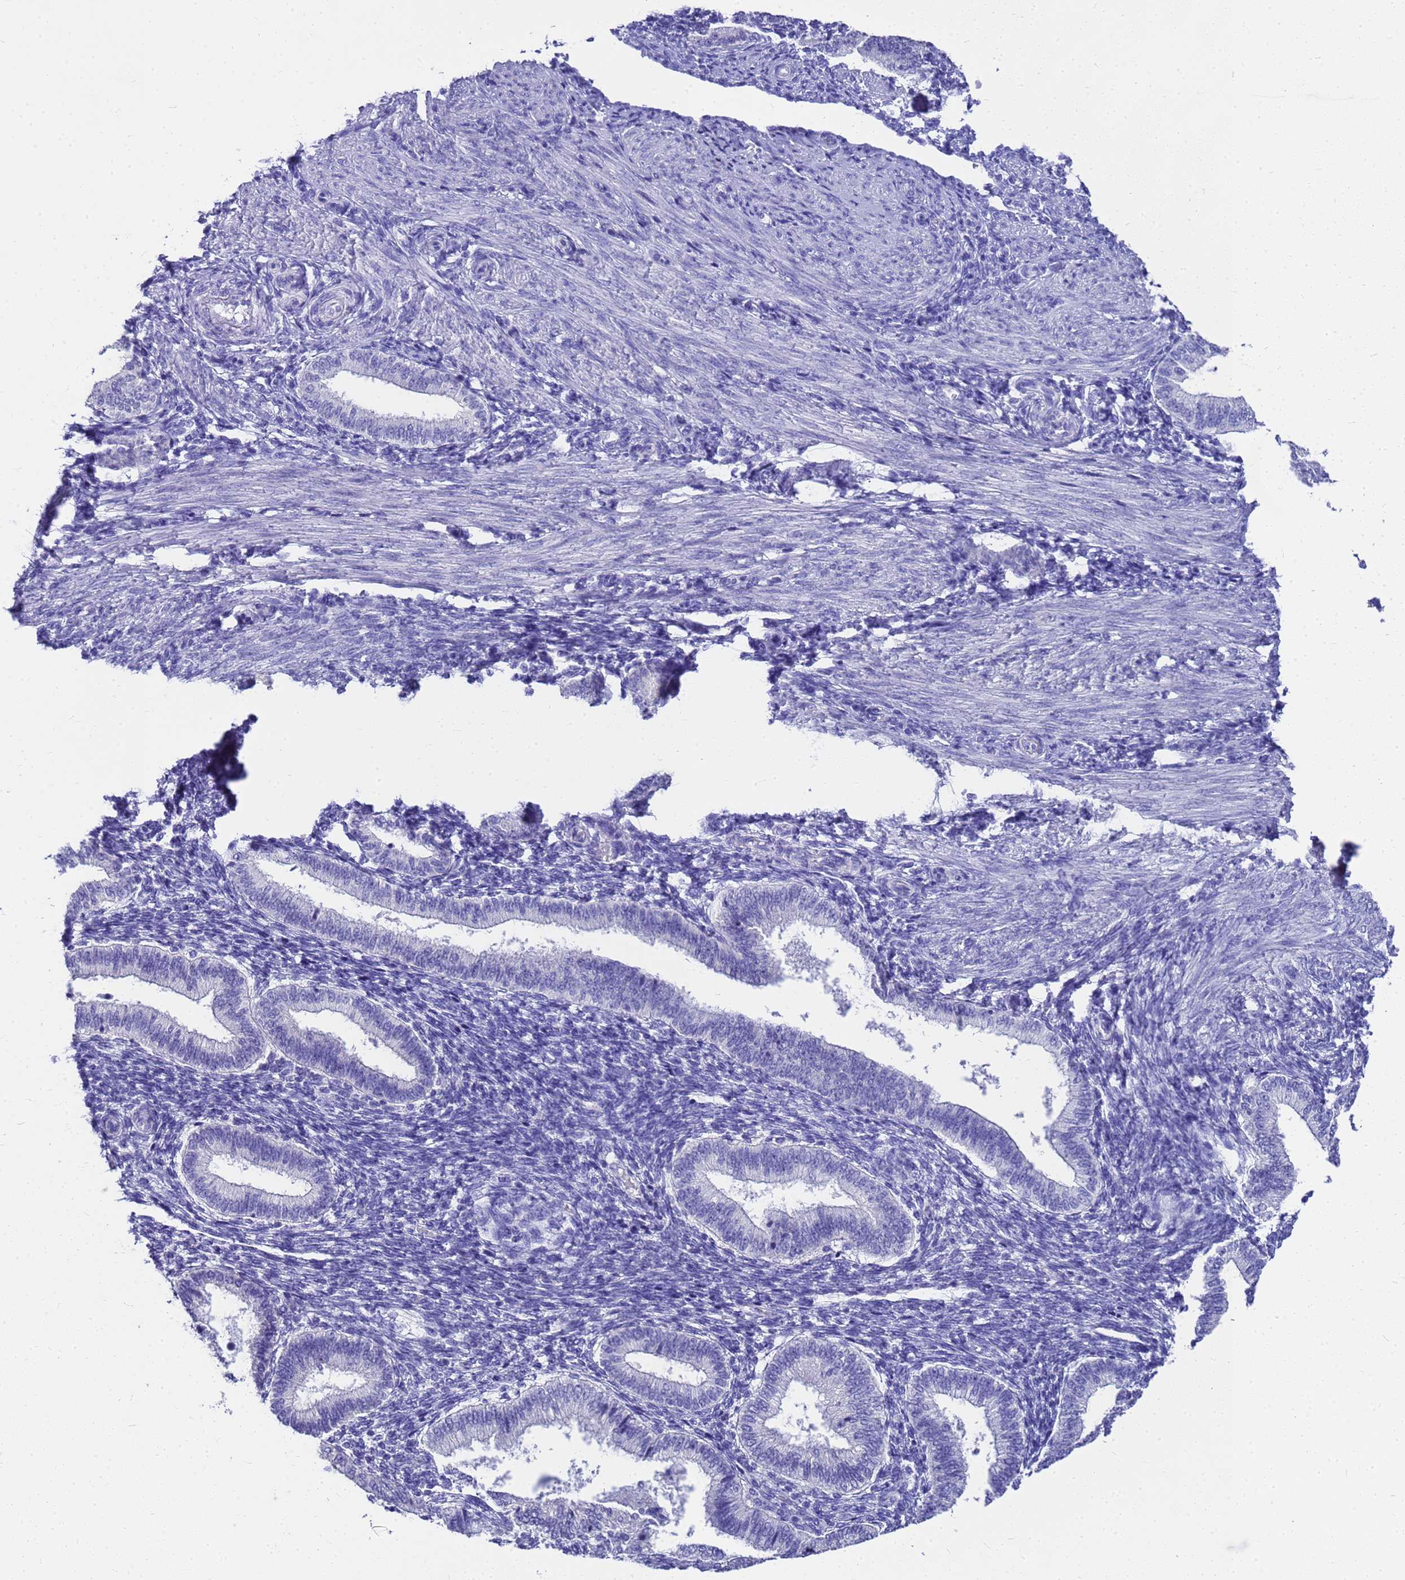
{"staining": {"intensity": "negative", "quantity": "none", "location": "none"}, "tissue": "endometrium", "cell_type": "Cells in endometrial stroma", "image_type": "normal", "snomed": [{"axis": "morphology", "description": "Normal tissue, NOS"}, {"axis": "topography", "description": "Endometrium"}], "caption": "IHC photomicrograph of normal human endometrium stained for a protein (brown), which demonstrates no expression in cells in endometrial stroma. The staining was performed using DAB to visualize the protein expression in brown, while the nuclei were stained in blue with hematoxylin (Magnification: 20x).", "gene": "MS4A13", "patient": {"sex": "female", "age": 39}}